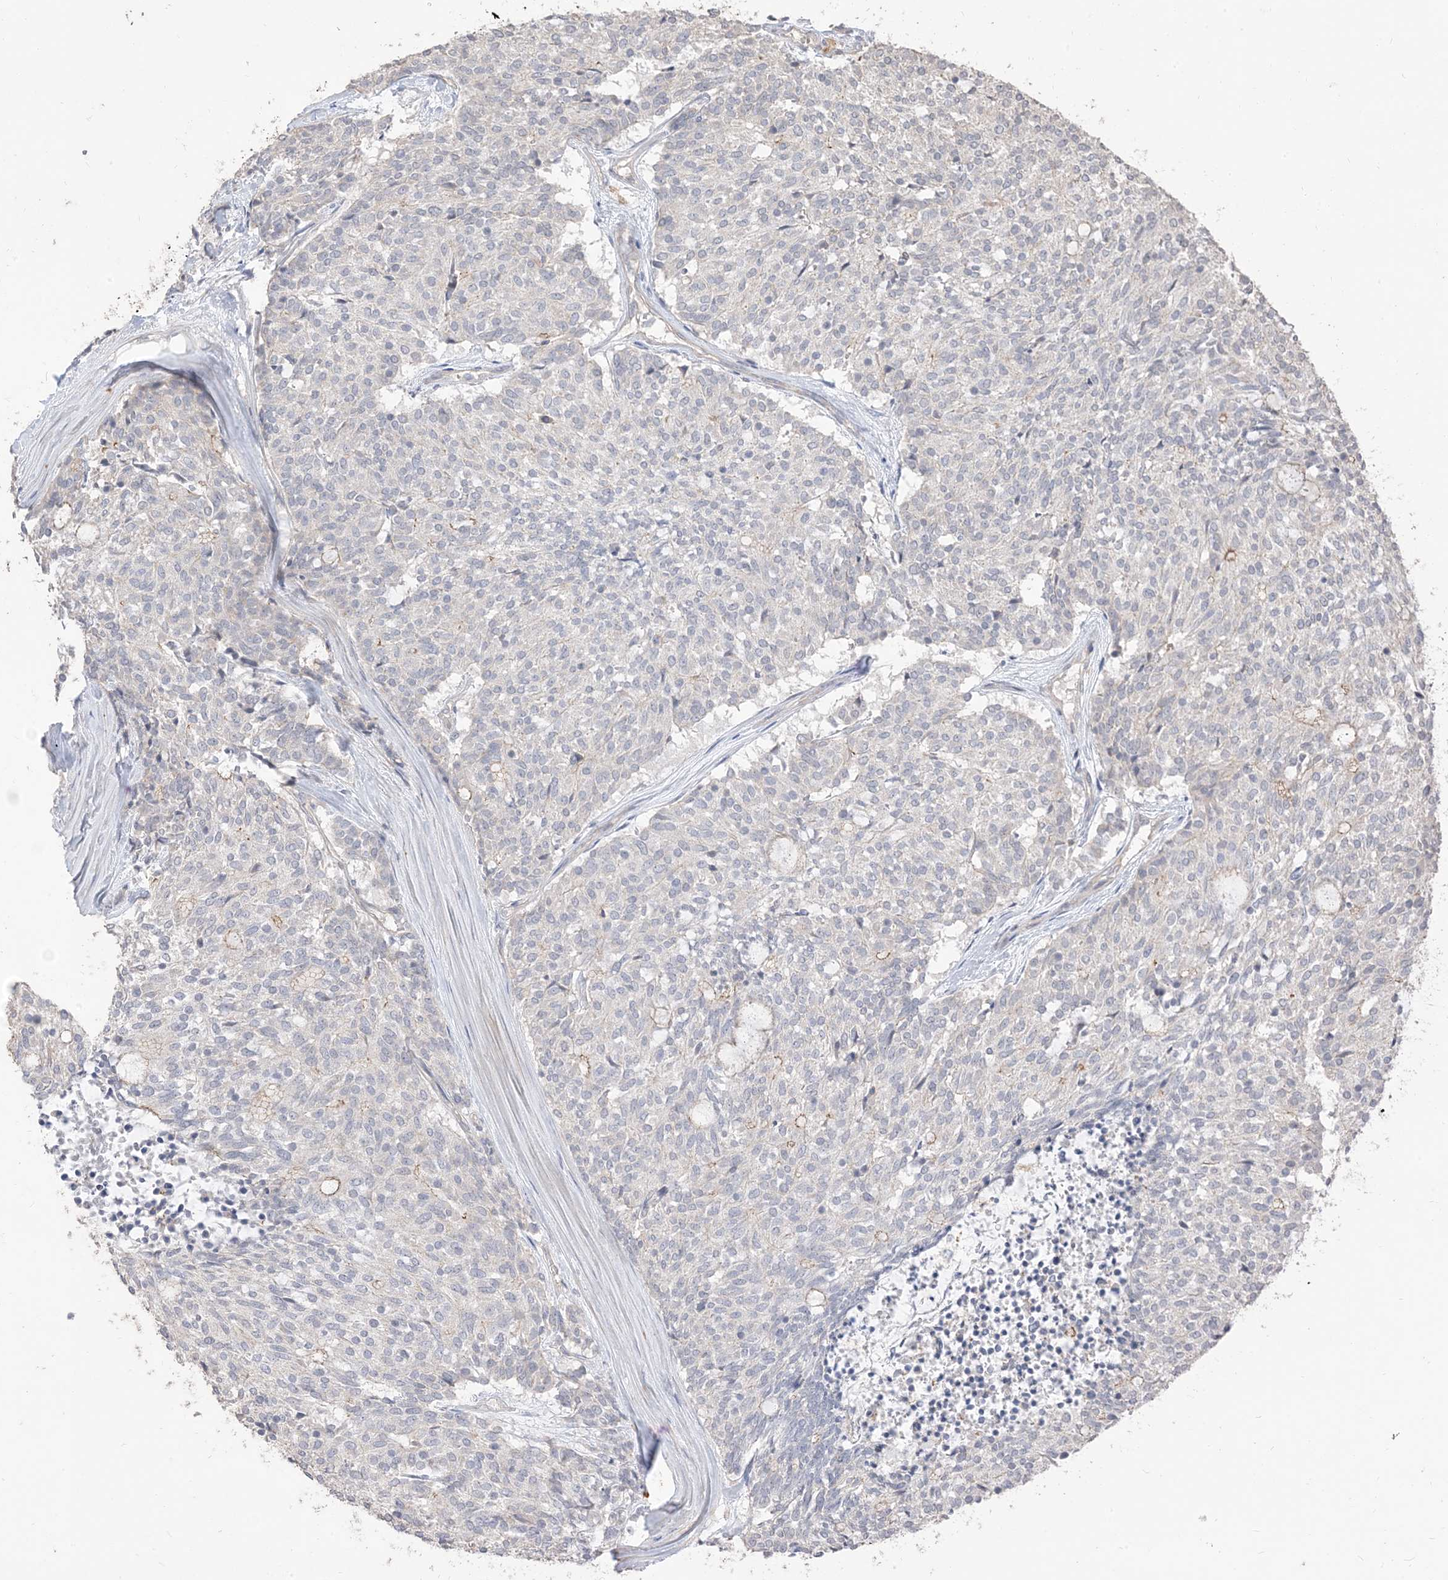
{"staining": {"intensity": "negative", "quantity": "none", "location": "none"}, "tissue": "carcinoid", "cell_type": "Tumor cells", "image_type": "cancer", "snomed": [{"axis": "morphology", "description": "Carcinoid, malignant, NOS"}, {"axis": "topography", "description": "Pancreas"}], "caption": "Immunohistochemical staining of carcinoid (malignant) reveals no significant expression in tumor cells.", "gene": "RNF175", "patient": {"sex": "female", "age": 54}}